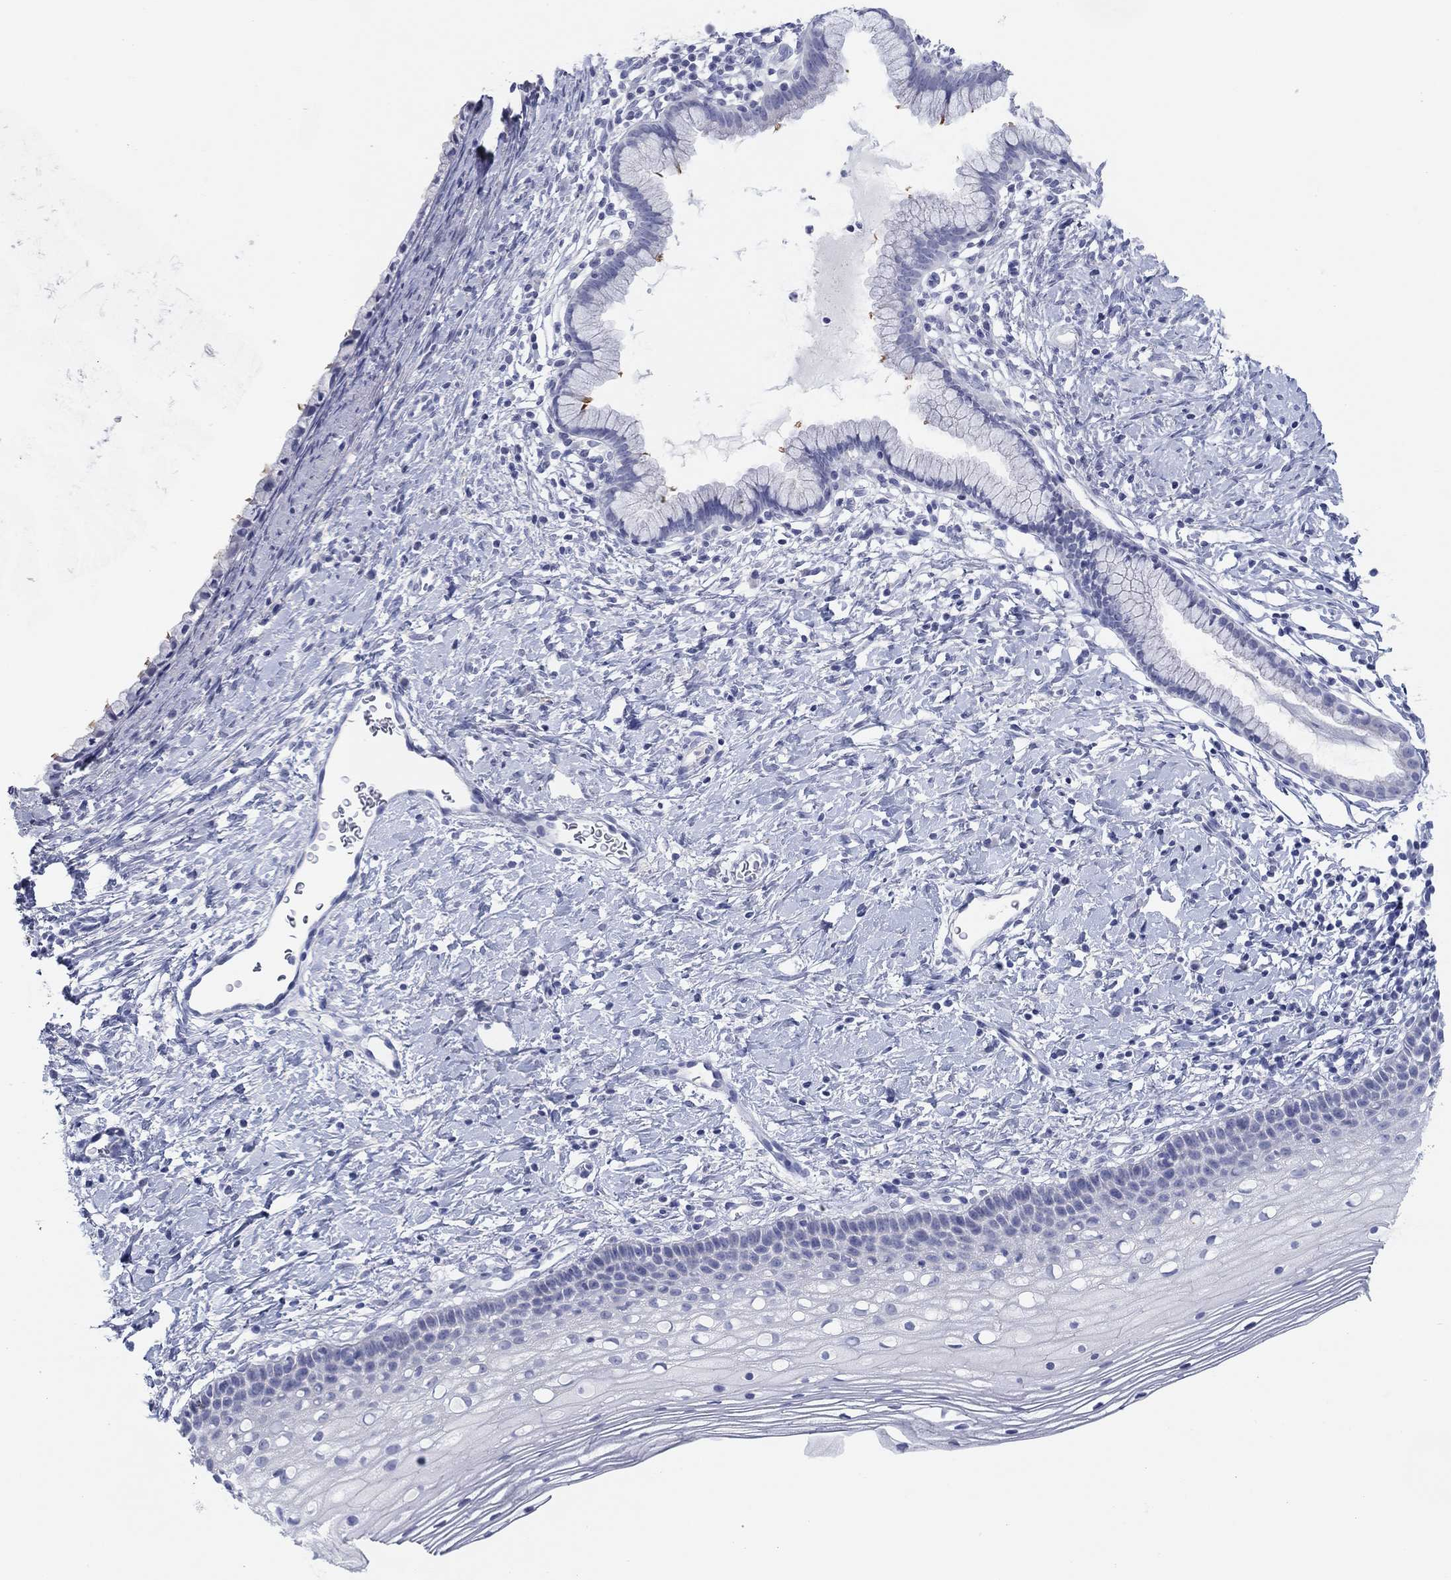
{"staining": {"intensity": "moderate", "quantity": "<25%", "location": "cytoplasmic/membranous"}, "tissue": "cervix", "cell_type": "Glandular cells", "image_type": "normal", "snomed": [{"axis": "morphology", "description": "Normal tissue, NOS"}, {"axis": "topography", "description": "Cervix"}], "caption": "Immunohistochemistry (IHC) of unremarkable cervix exhibits low levels of moderate cytoplasmic/membranous expression in about <25% of glandular cells. (IHC, brightfield microscopy, high magnification).", "gene": "CPNE6", "patient": {"sex": "female", "age": 39}}